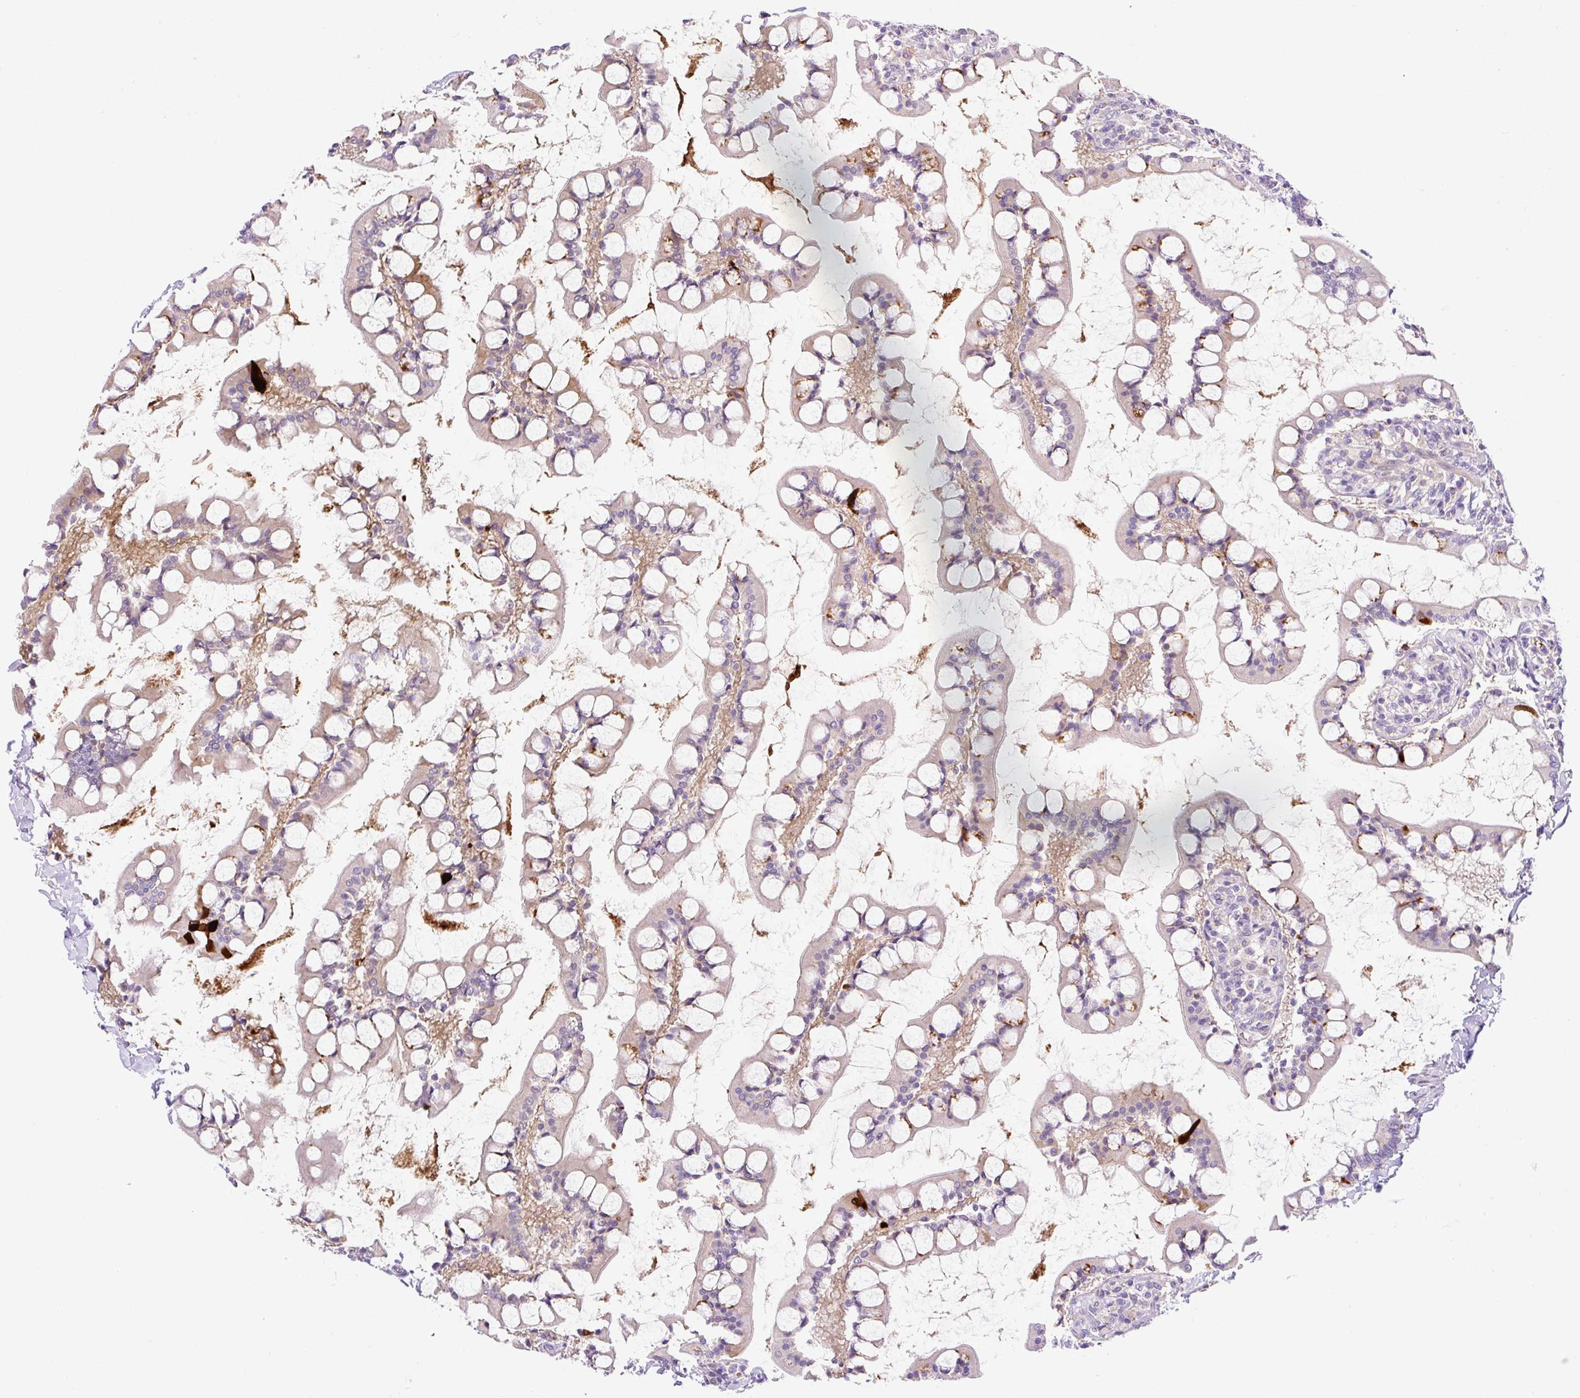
{"staining": {"intensity": "moderate", "quantity": "25%-75%", "location": "cytoplasmic/membranous"}, "tissue": "small intestine", "cell_type": "Glandular cells", "image_type": "normal", "snomed": [{"axis": "morphology", "description": "Normal tissue, NOS"}, {"axis": "topography", "description": "Small intestine"}], "caption": "Small intestine was stained to show a protein in brown. There is medium levels of moderate cytoplasmic/membranous staining in approximately 25%-75% of glandular cells. Nuclei are stained in blue.", "gene": "LHFPL5", "patient": {"sex": "male", "age": 52}}